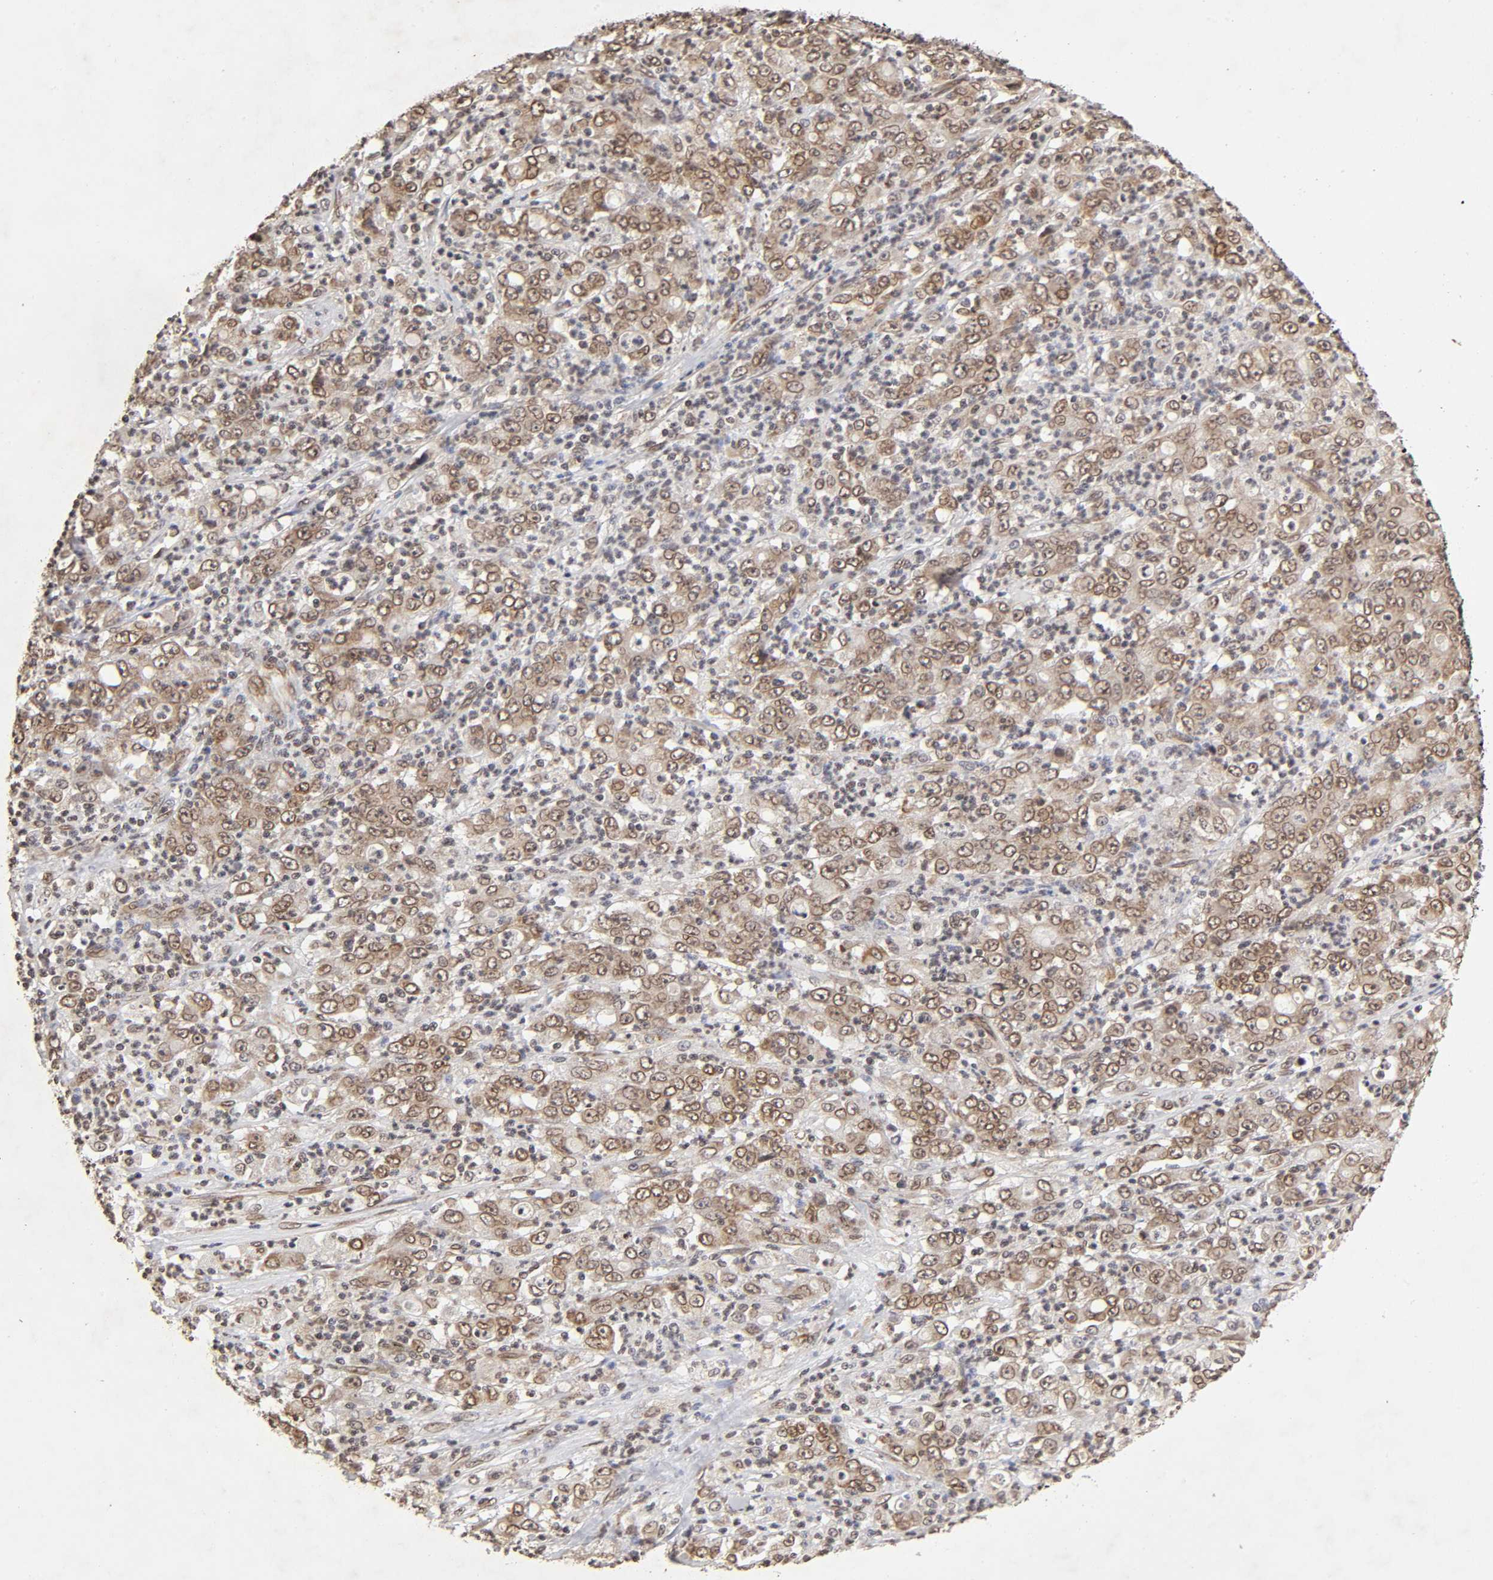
{"staining": {"intensity": "weak", "quantity": ">75%", "location": "cytoplasmic/membranous,nuclear"}, "tissue": "stomach cancer", "cell_type": "Tumor cells", "image_type": "cancer", "snomed": [{"axis": "morphology", "description": "Adenocarcinoma, NOS"}, {"axis": "topography", "description": "Stomach, lower"}], "caption": "The immunohistochemical stain highlights weak cytoplasmic/membranous and nuclear positivity in tumor cells of stomach cancer tissue. Using DAB (brown) and hematoxylin (blue) stains, captured at high magnification using brightfield microscopy.", "gene": "MLLT6", "patient": {"sex": "female", "age": 71}}